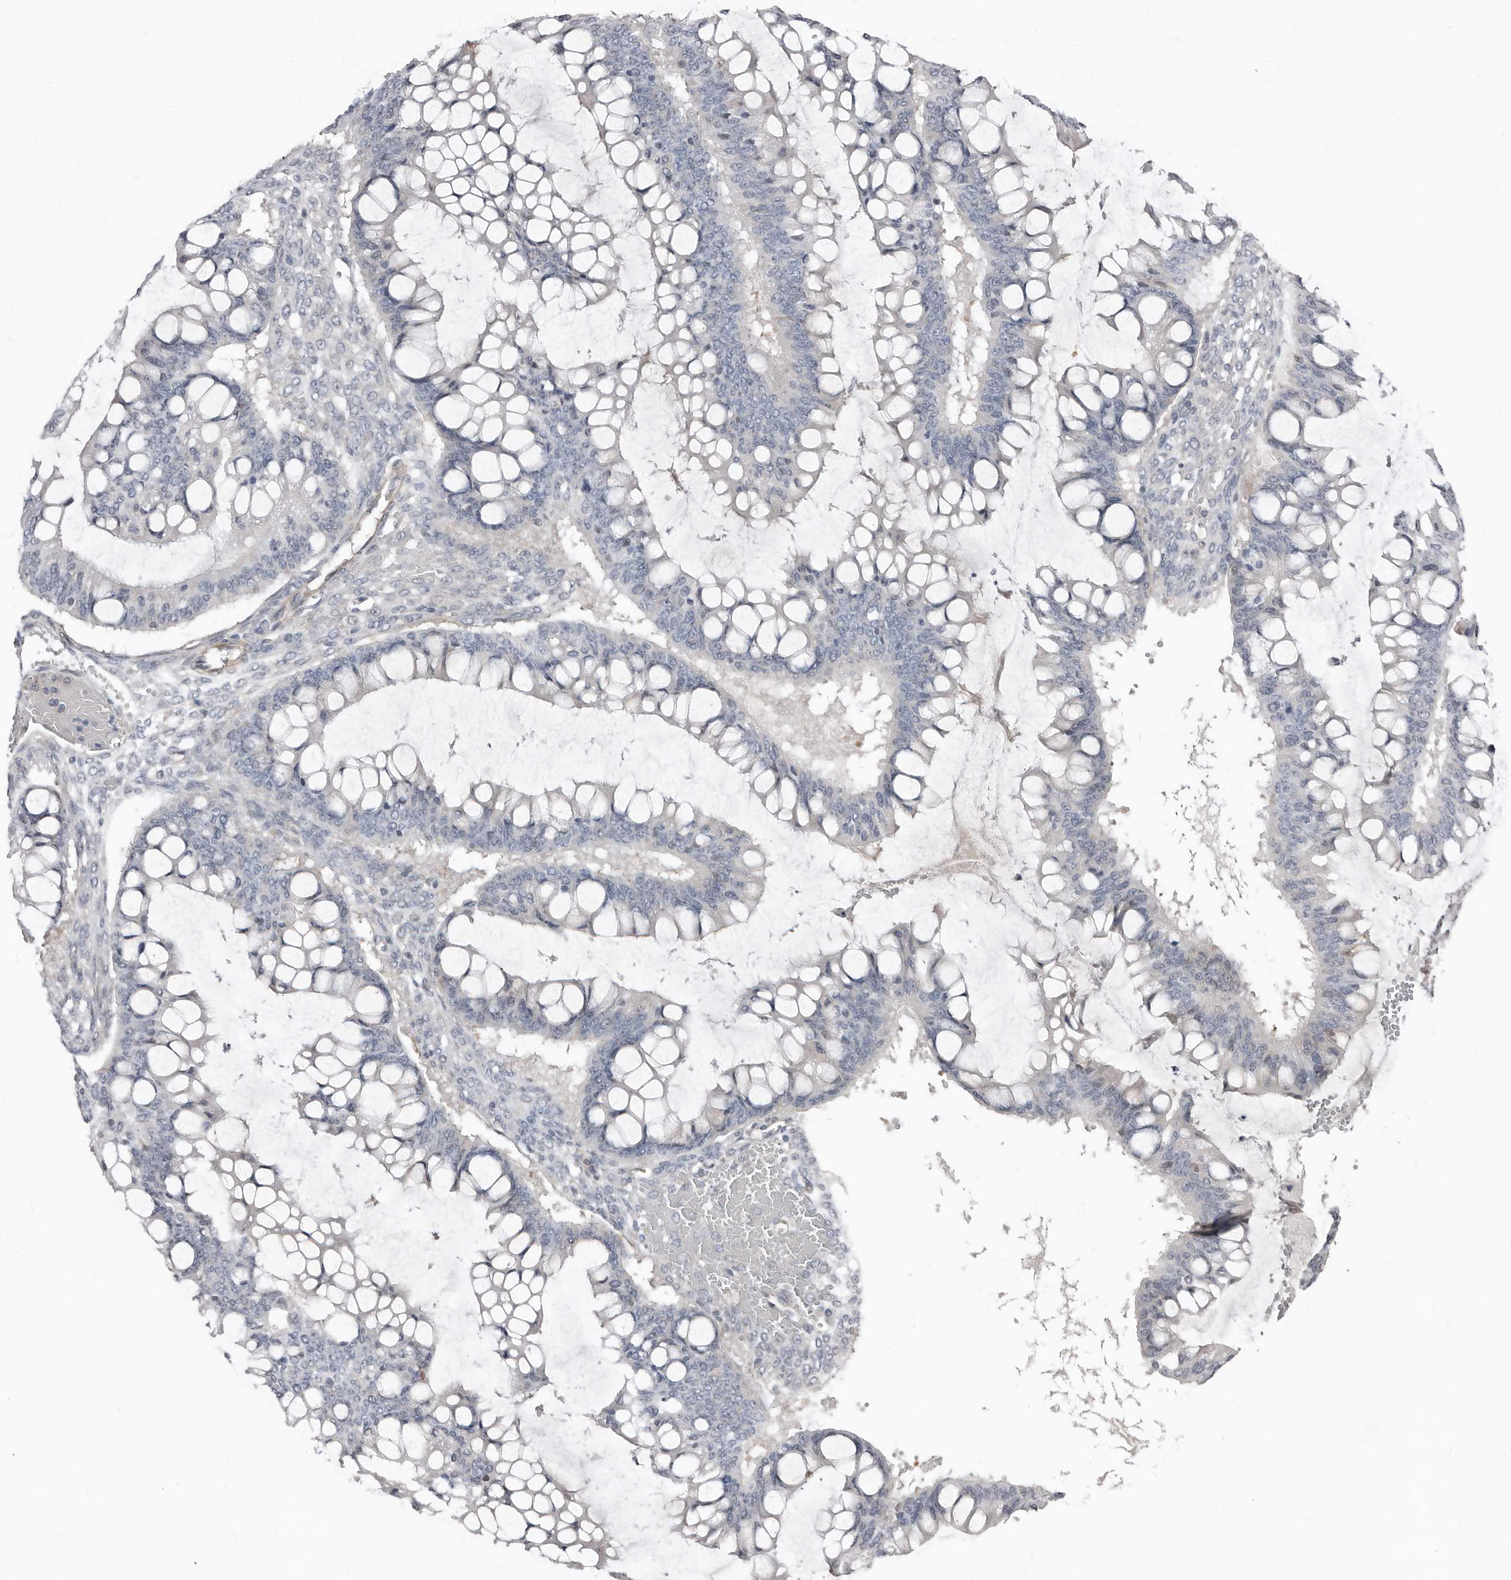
{"staining": {"intensity": "negative", "quantity": "none", "location": "none"}, "tissue": "ovarian cancer", "cell_type": "Tumor cells", "image_type": "cancer", "snomed": [{"axis": "morphology", "description": "Cystadenocarcinoma, mucinous, NOS"}, {"axis": "topography", "description": "Ovary"}], "caption": "This is an IHC histopathology image of ovarian cancer (mucinous cystadenocarcinoma). There is no staining in tumor cells.", "gene": "ASRGL1", "patient": {"sex": "female", "age": 73}}